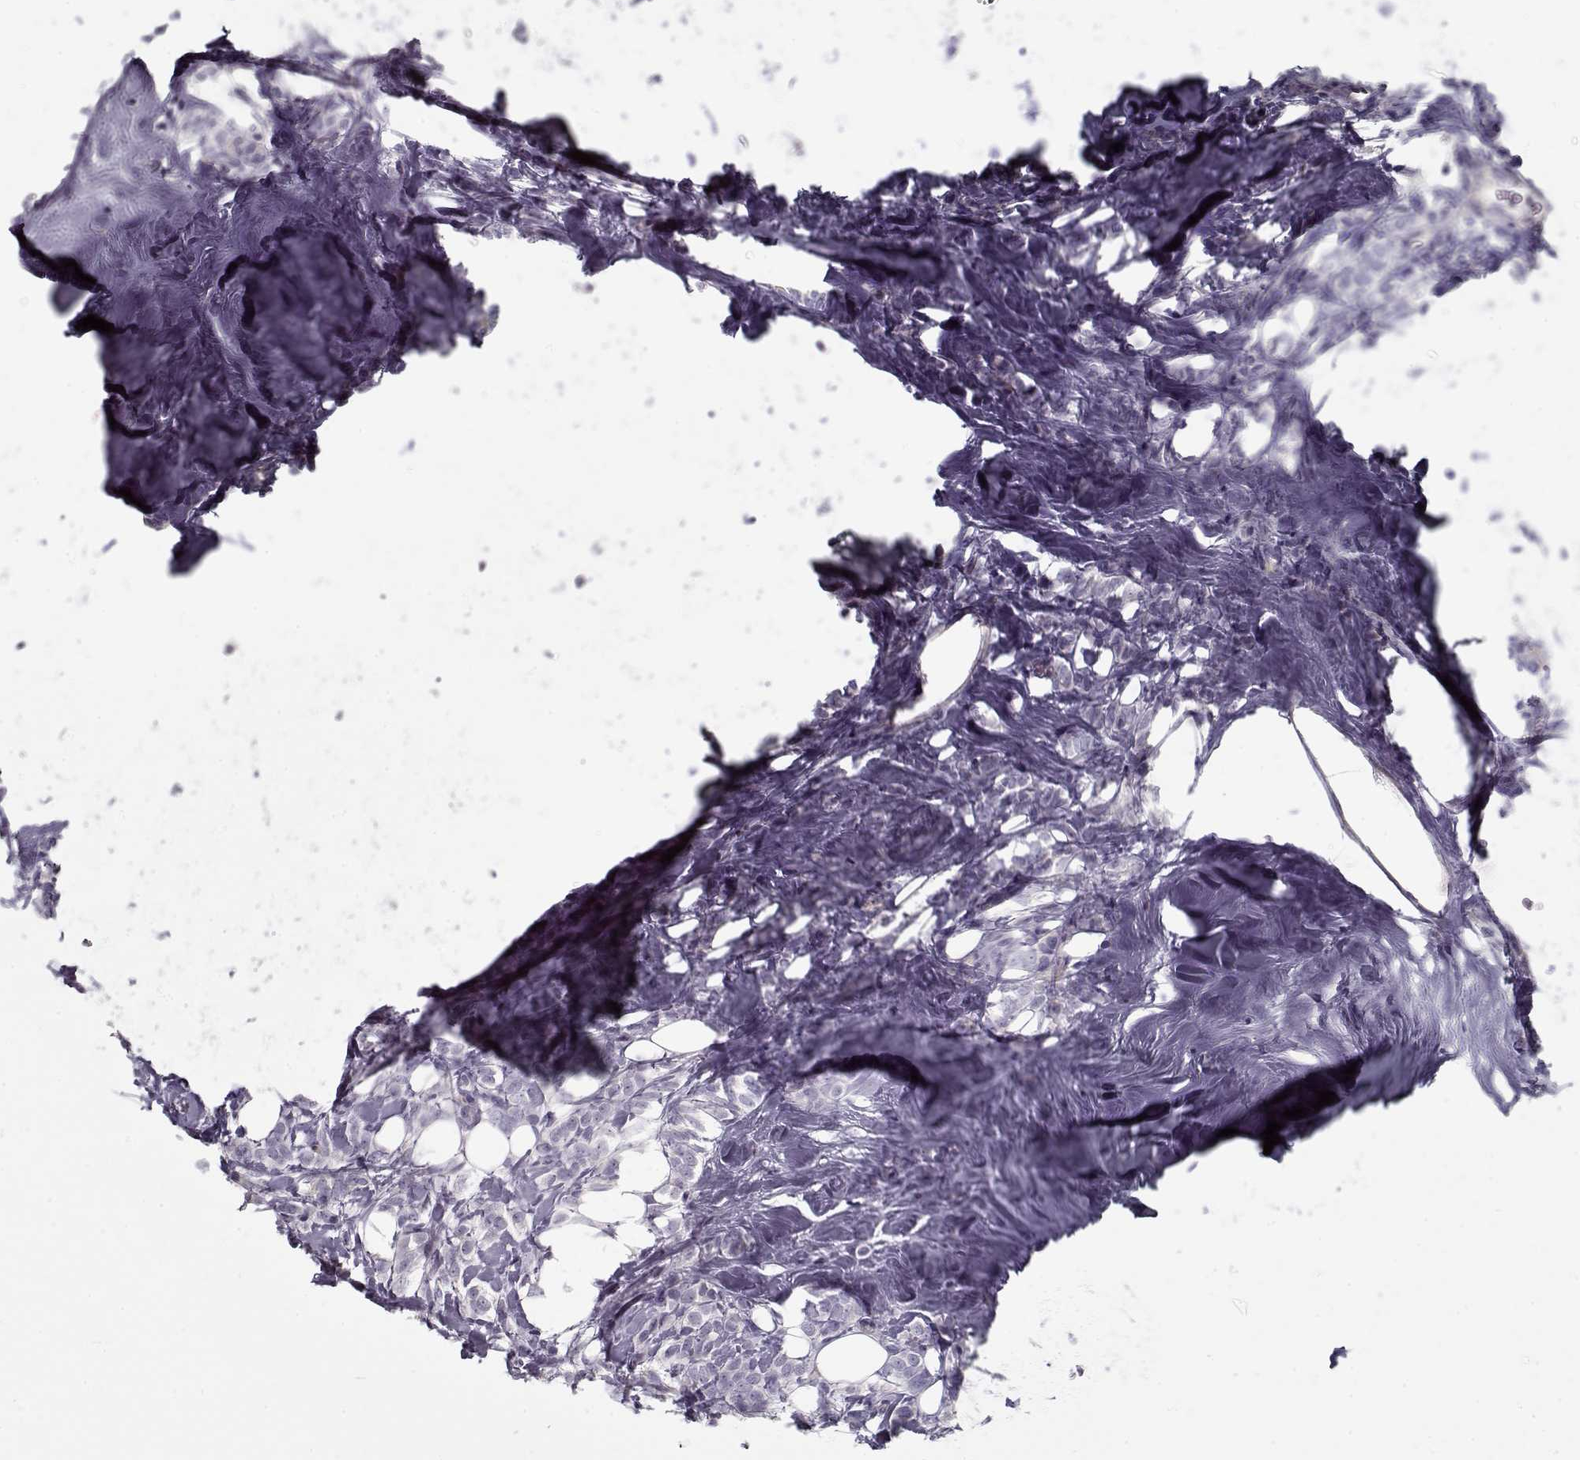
{"staining": {"intensity": "negative", "quantity": "none", "location": "none"}, "tissue": "breast cancer", "cell_type": "Tumor cells", "image_type": "cancer", "snomed": [{"axis": "morphology", "description": "Lobular carcinoma"}, {"axis": "topography", "description": "Breast"}], "caption": "A high-resolution histopathology image shows IHC staining of breast lobular carcinoma, which displays no significant expression in tumor cells. (DAB immunohistochemistry visualized using brightfield microscopy, high magnification).", "gene": "CCDC136", "patient": {"sex": "female", "age": 49}}